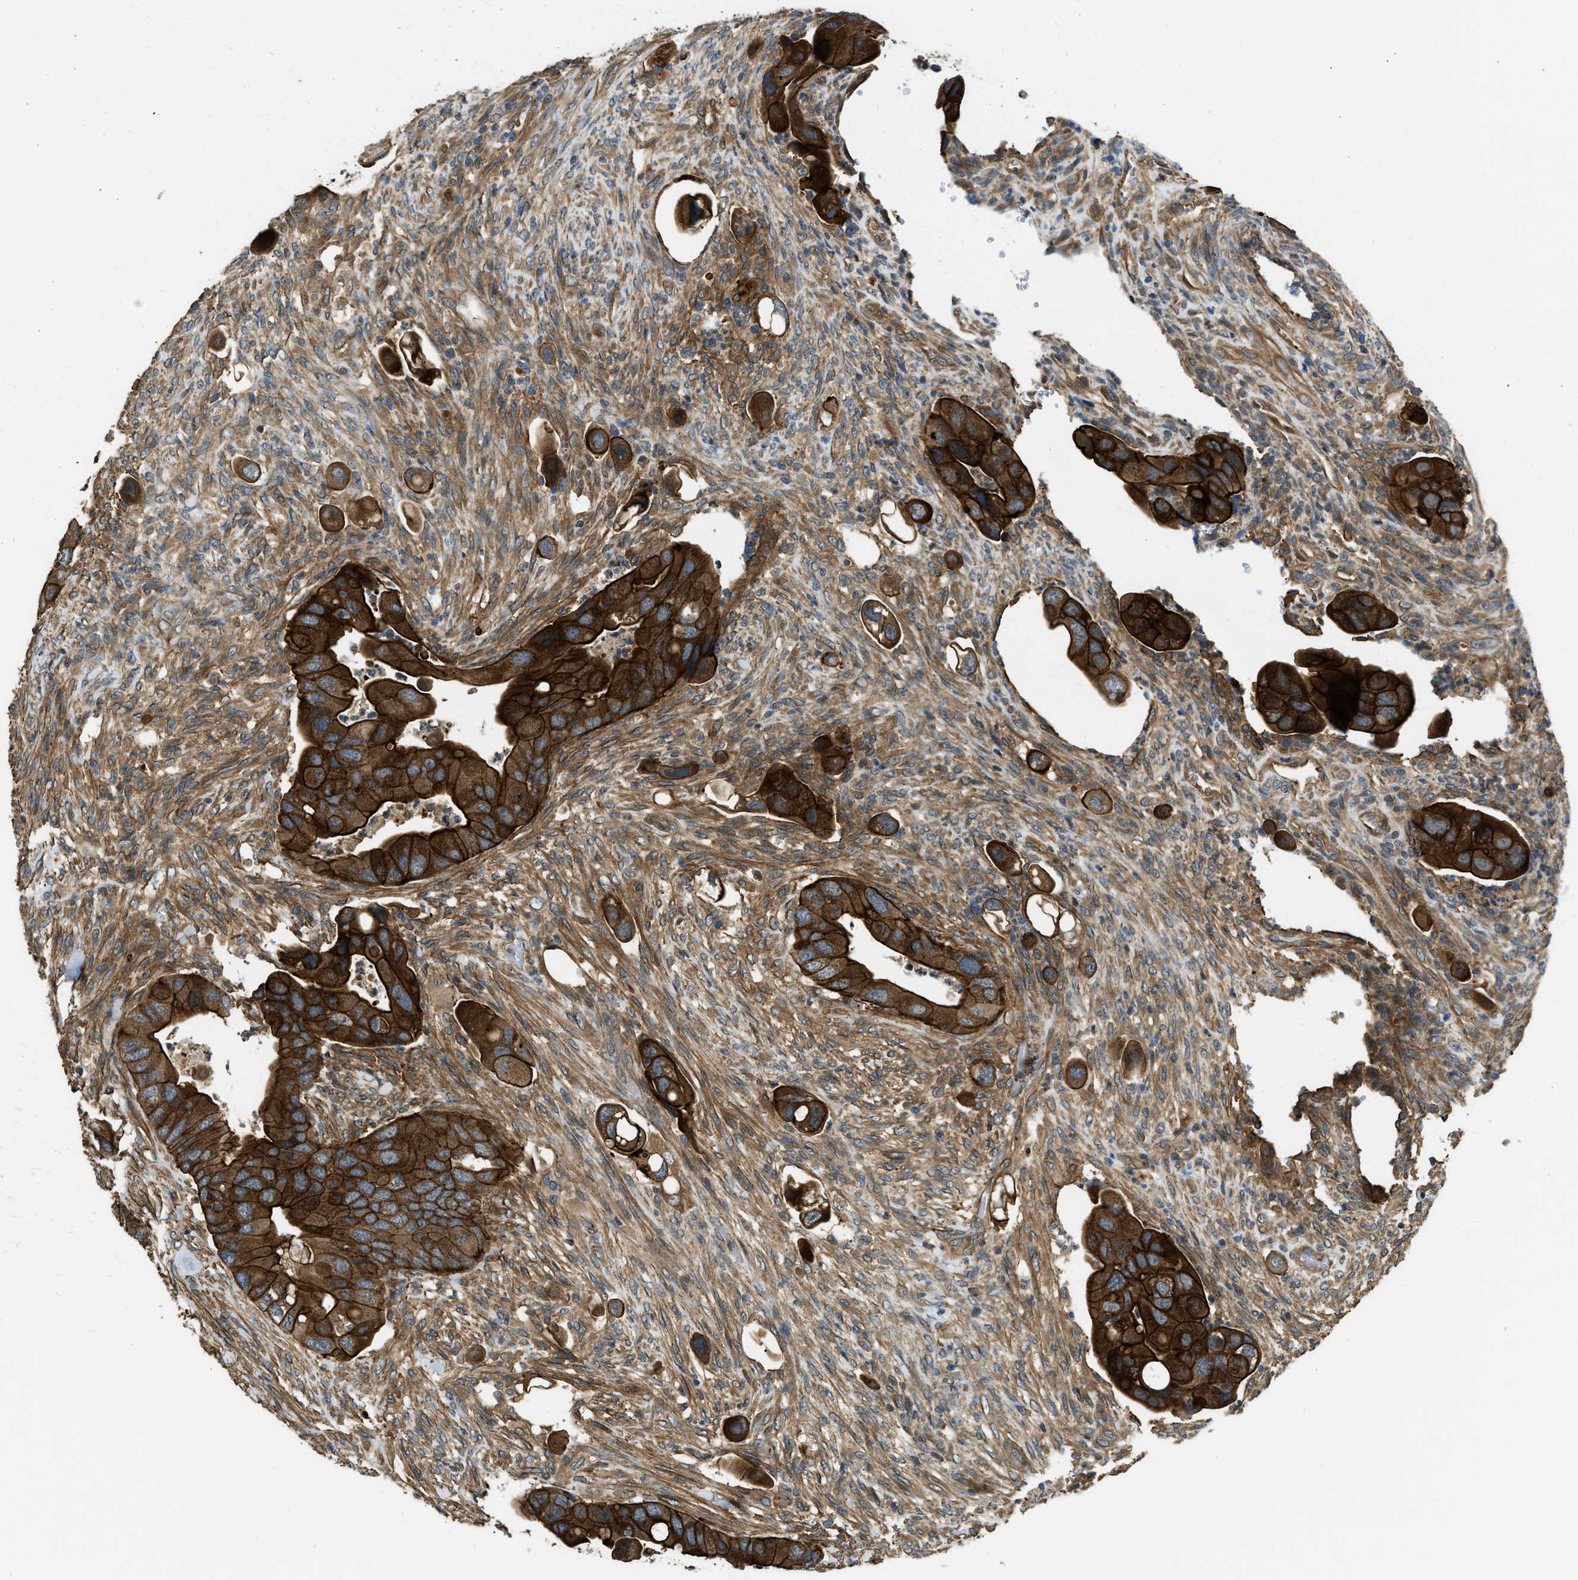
{"staining": {"intensity": "strong", "quantity": ">75%", "location": "cytoplasmic/membranous"}, "tissue": "colorectal cancer", "cell_type": "Tumor cells", "image_type": "cancer", "snomed": [{"axis": "morphology", "description": "Adenocarcinoma, NOS"}, {"axis": "topography", "description": "Rectum"}], "caption": "Immunohistochemistry (IHC) image of human colorectal cancer stained for a protein (brown), which reveals high levels of strong cytoplasmic/membranous expression in approximately >75% of tumor cells.", "gene": "CGN", "patient": {"sex": "female", "age": 57}}